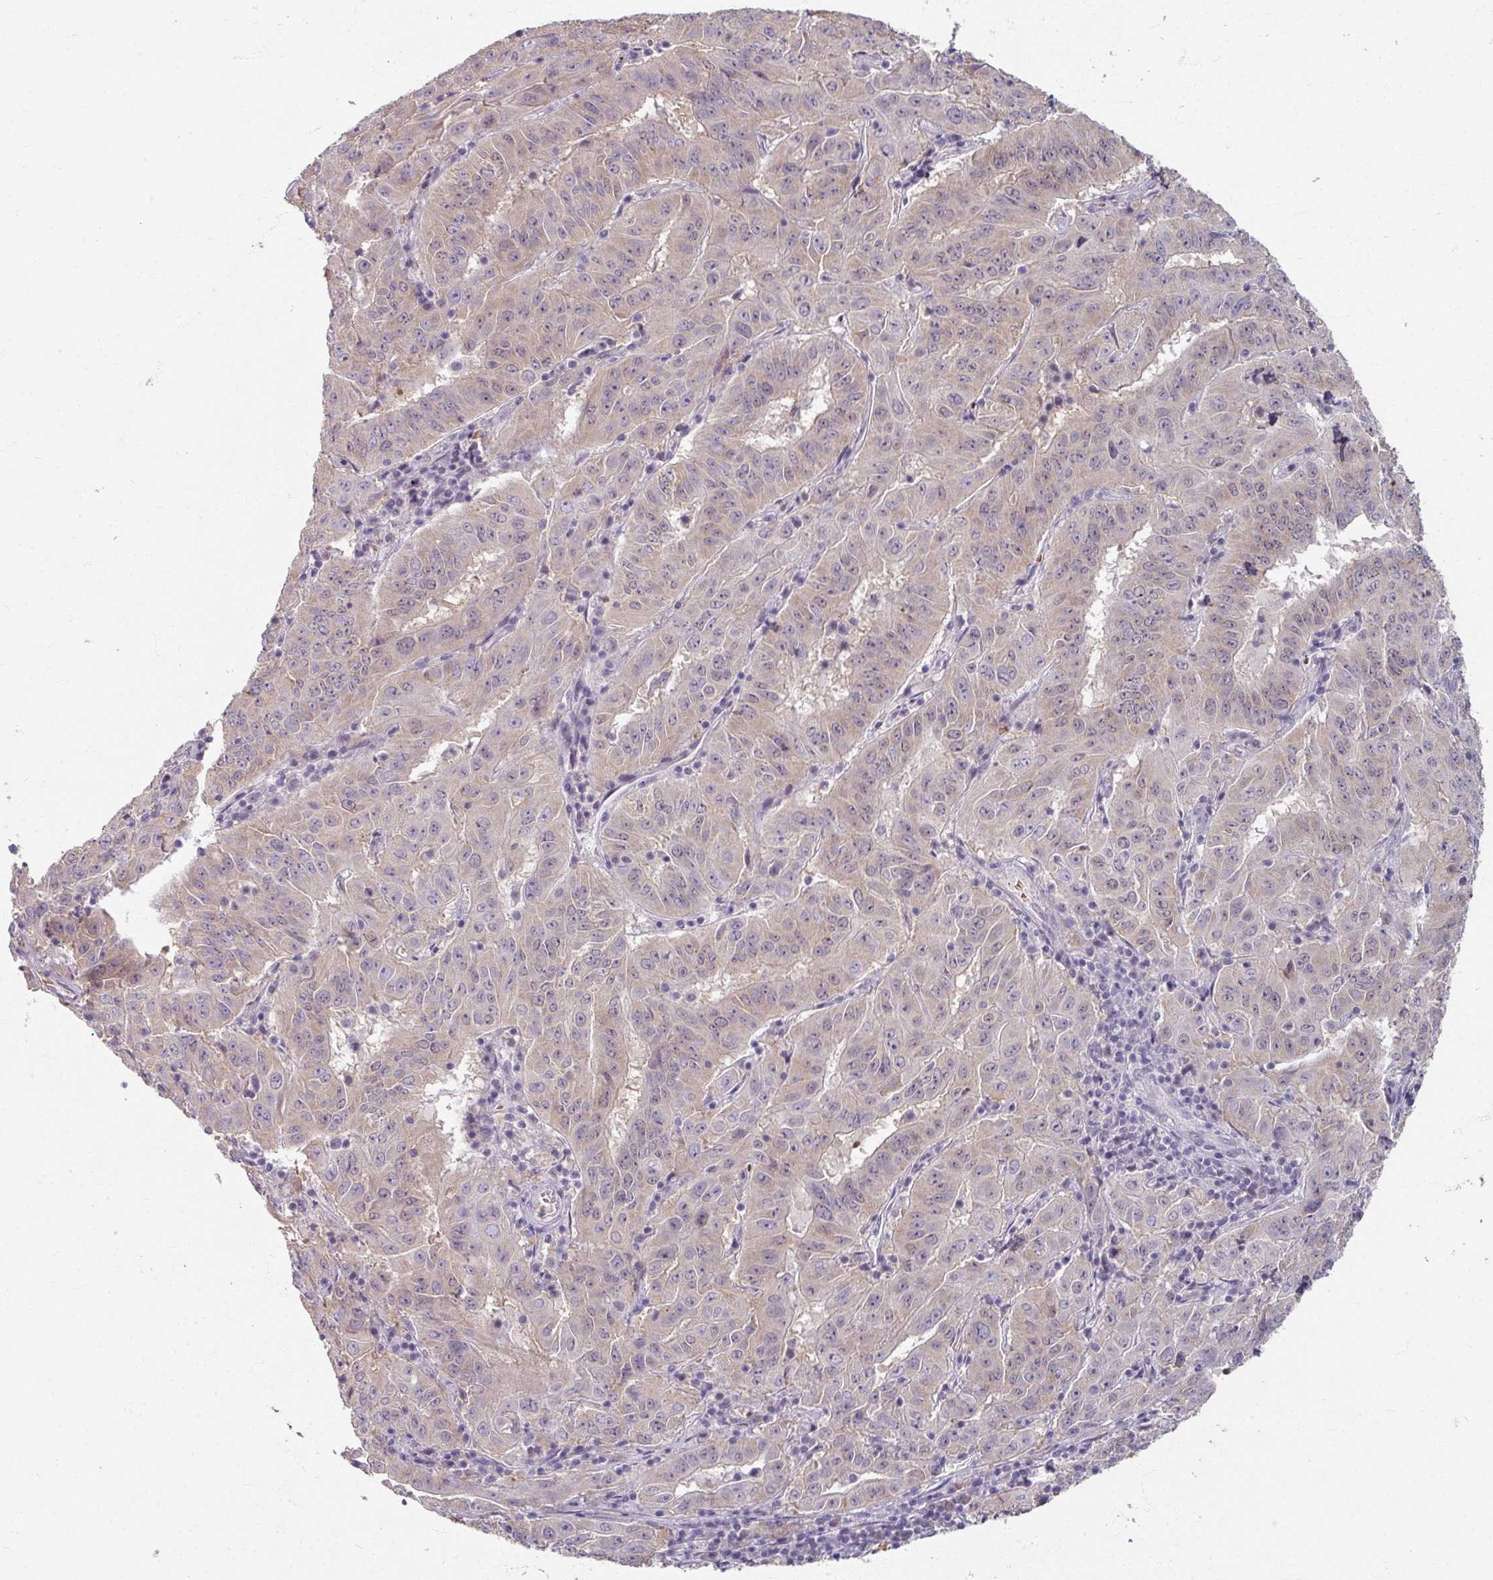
{"staining": {"intensity": "weak", "quantity": "<25%", "location": "cytoplasmic/membranous"}, "tissue": "pancreatic cancer", "cell_type": "Tumor cells", "image_type": "cancer", "snomed": [{"axis": "morphology", "description": "Adenocarcinoma, NOS"}, {"axis": "topography", "description": "Pancreas"}], "caption": "This image is of pancreatic cancer (adenocarcinoma) stained with immunohistochemistry to label a protein in brown with the nuclei are counter-stained blue. There is no positivity in tumor cells. (DAB (3,3'-diaminobenzidine) immunohistochemistry (IHC) with hematoxylin counter stain).", "gene": "KMT5C", "patient": {"sex": "male", "age": 63}}